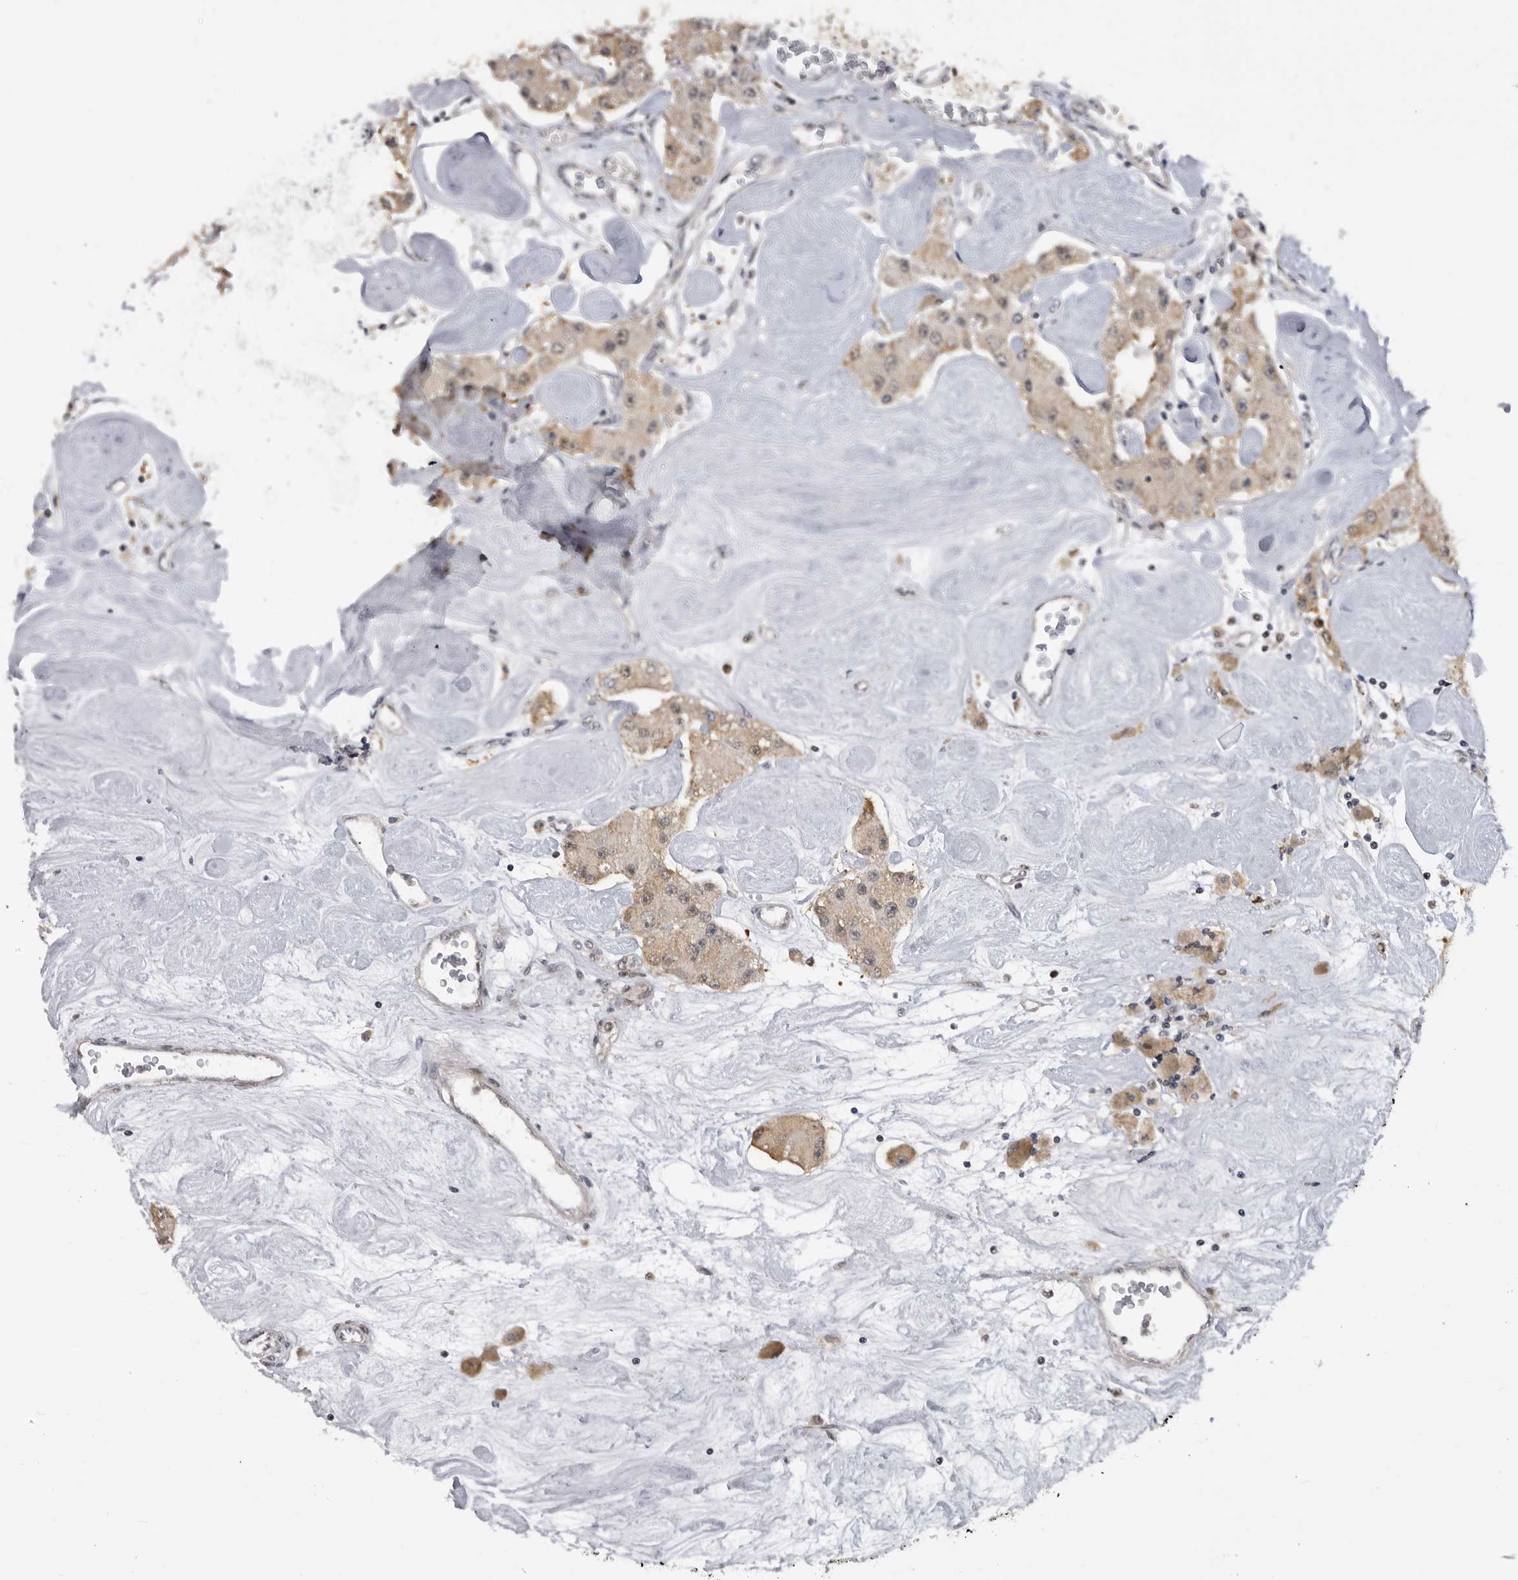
{"staining": {"intensity": "moderate", "quantity": ">75%", "location": "cytoplasmic/membranous,nuclear"}, "tissue": "carcinoid", "cell_type": "Tumor cells", "image_type": "cancer", "snomed": [{"axis": "morphology", "description": "Carcinoid, malignant, NOS"}, {"axis": "topography", "description": "Pancreas"}], "caption": "This image exhibits carcinoid stained with IHC to label a protein in brown. The cytoplasmic/membranous and nuclear of tumor cells show moderate positivity for the protein. Nuclei are counter-stained blue.", "gene": "SMARCC1", "patient": {"sex": "male", "age": 41}}